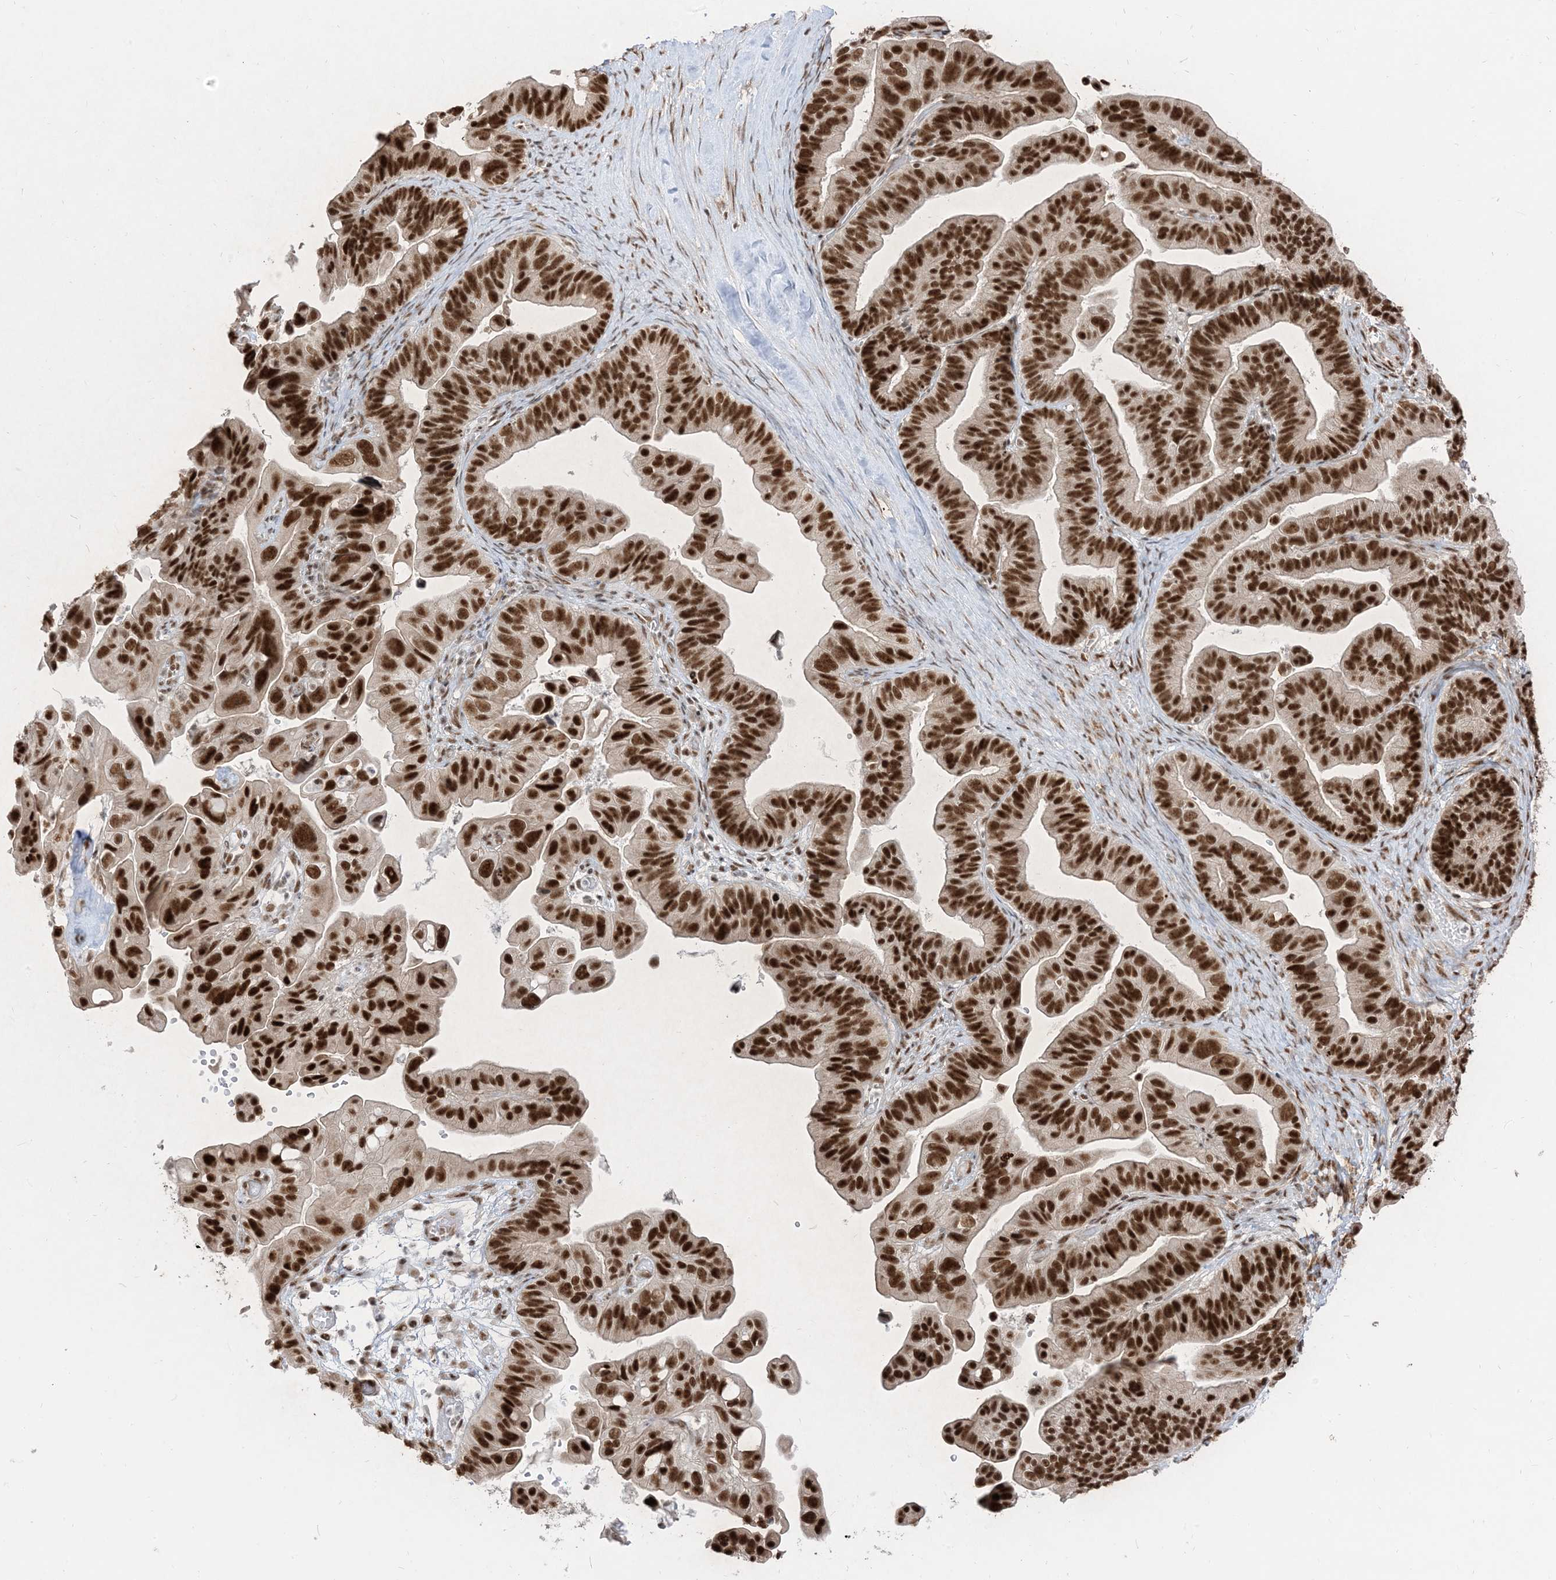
{"staining": {"intensity": "strong", "quantity": ">75%", "location": "nuclear"}, "tissue": "ovarian cancer", "cell_type": "Tumor cells", "image_type": "cancer", "snomed": [{"axis": "morphology", "description": "Cystadenocarcinoma, serous, NOS"}, {"axis": "topography", "description": "Ovary"}], "caption": "Ovarian cancer (serous cystadenocarcinoma) was stained to show a protein in brown. There is high levels of strong nuclear staining in about >75% of tumor cells.", "gene": "ARGLU1", "patient": {"sex": "female", "age": 56}}